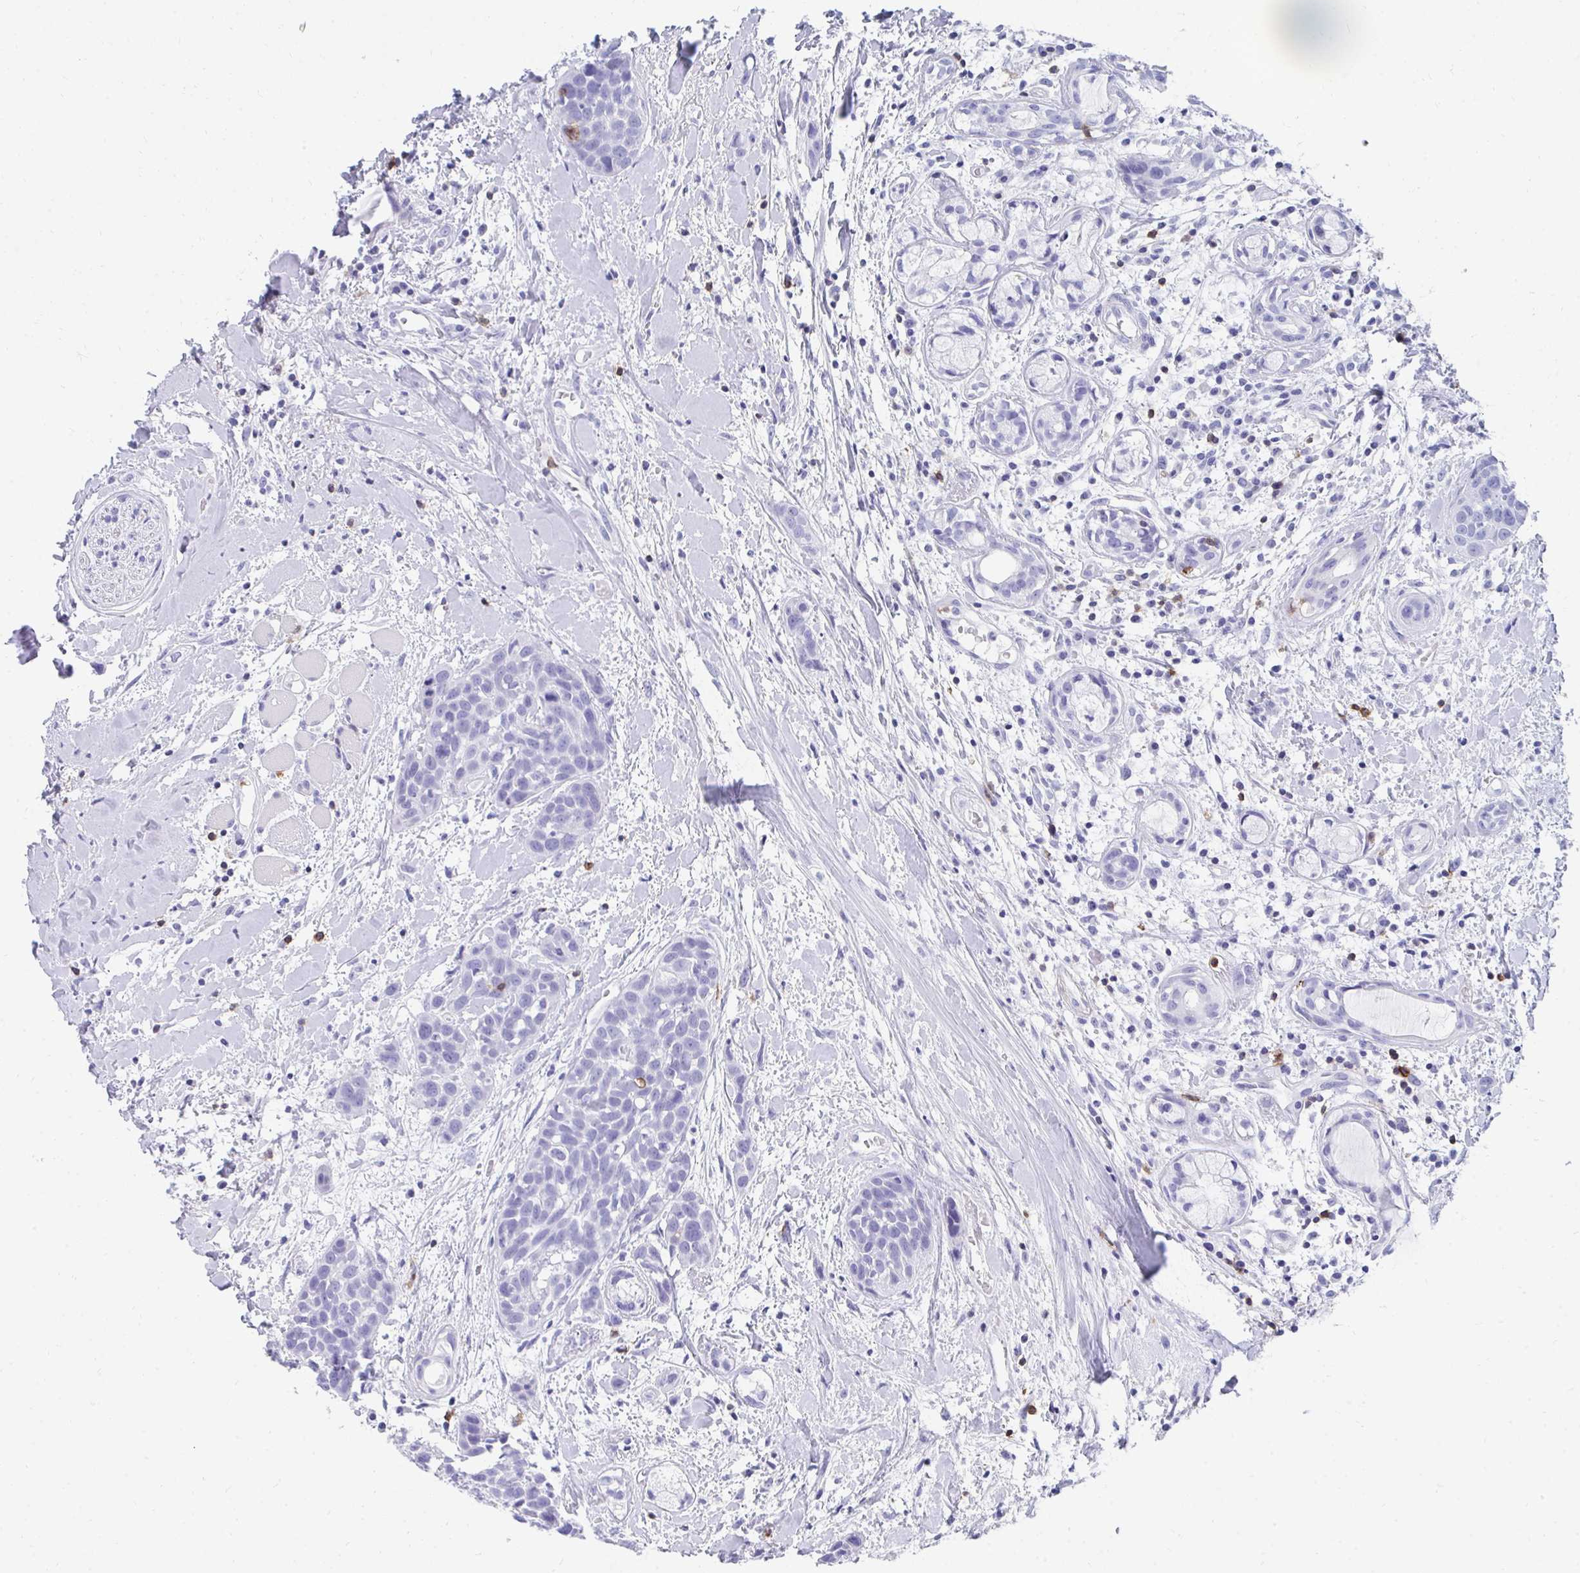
{"staining": {"intensity": "negative", "quantity": "none", "location": "none"}, "tissue": "head and neck cancer", "cell_type": "Tumor cells", "image_type": "cancer", "snomed": [{"axis": "morphology", "description": "Squamous cell carcinoma, NOS"}, {"axis": "topography", "description": "Head-Neck"}], "caption": "A photomicrograph of human head and neck squamous cell carcinoma is negative for staining in tumor cells. (Immunohistochemistry, brightfield microscopy, high magnification).", "gene": "CD7", "patient": {"sex": "female", "age": 50}}